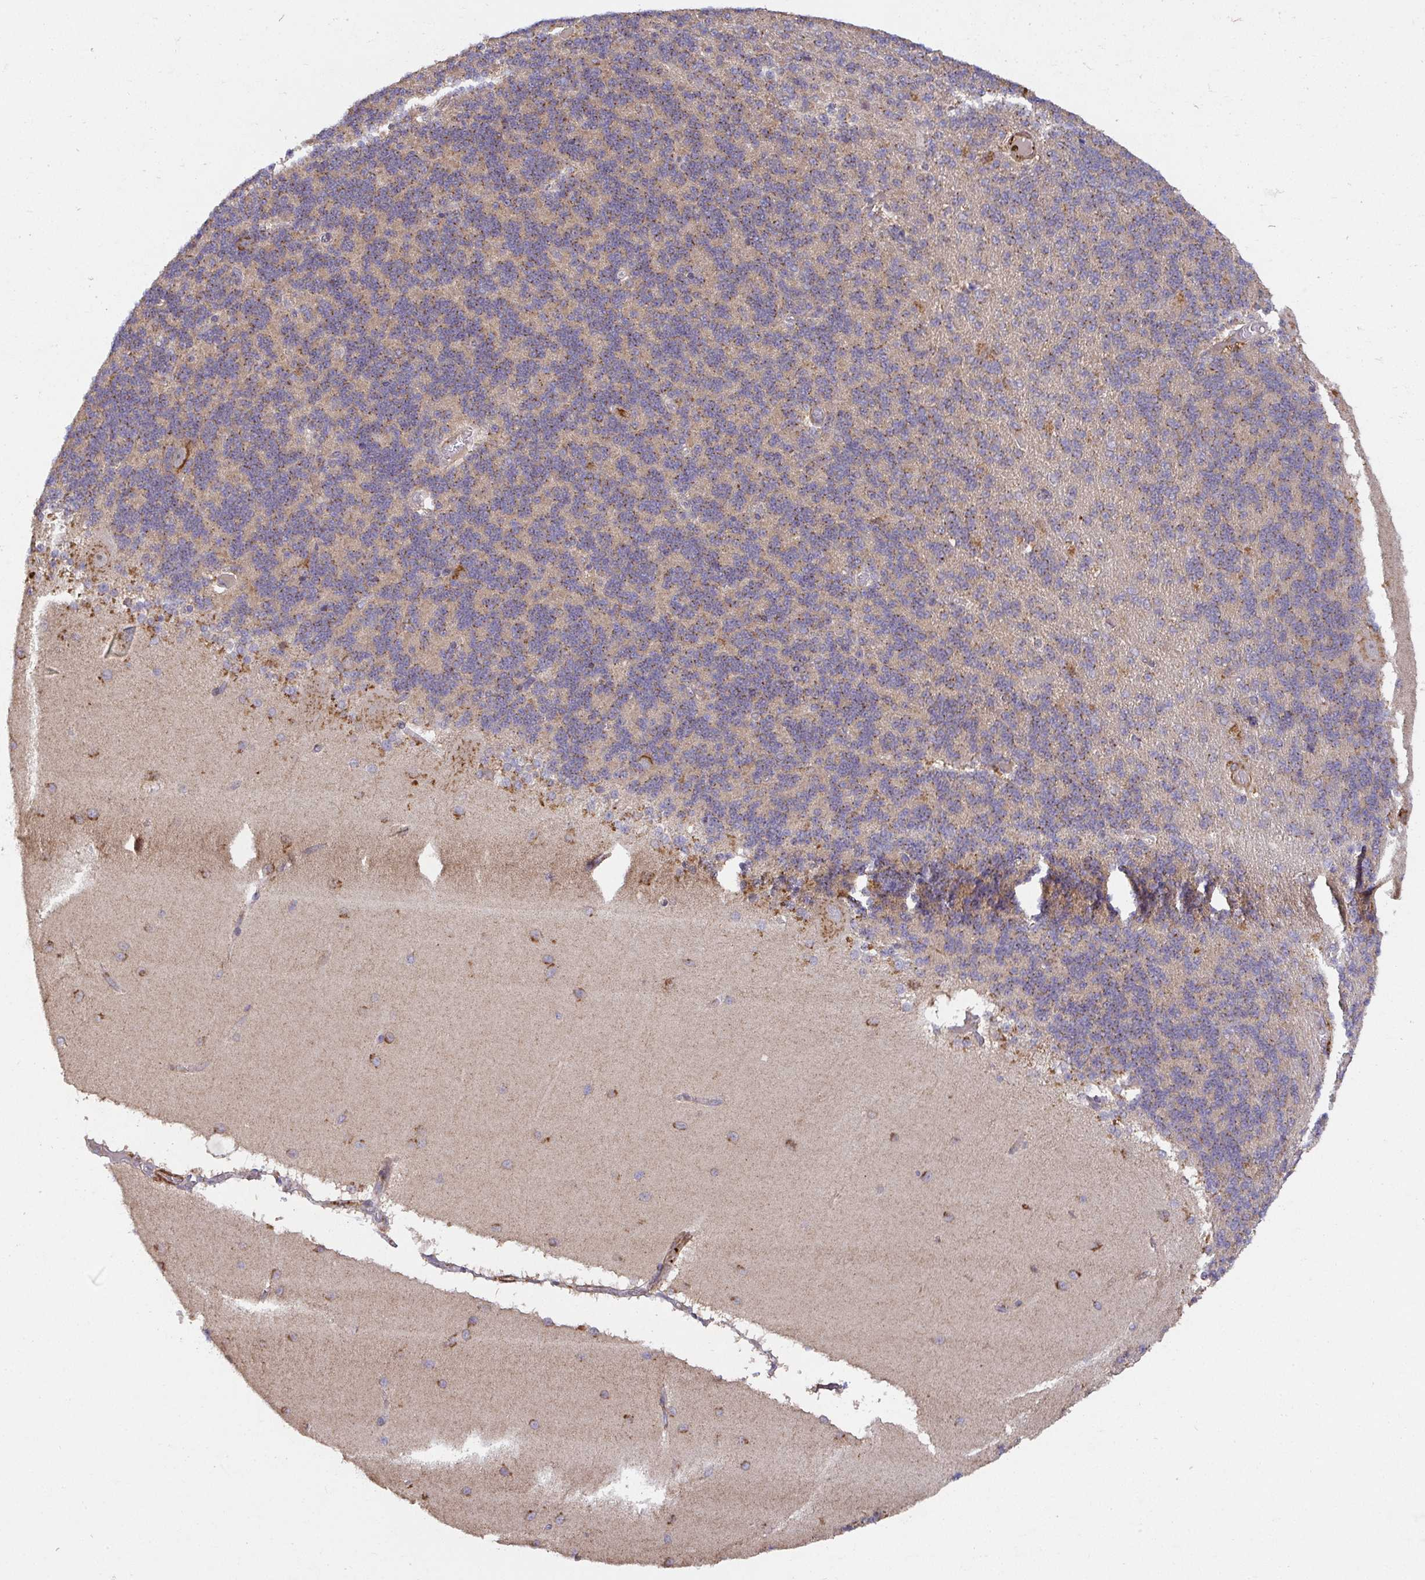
{"staining": {"intensity": "moderate", "quantity": "25%-75%", "location": "cytoplasmic/membranous"}, "tissue": "cerebellum", "cell_type": "Cells in granular layer", "image_type": "normal", "snomed": [{"axis": "morphology", "description": "Normal tissue, NOS"}, {"axis": "topography", "description": "Cerebellum"}], "caption": "Immunohistochemical staining of benign cerebellum demonstrates moderate cytoplasmic/membranous protein positivity in approximately 25%-75% of cells in granular layer.", "gene": "TM9SF4", "patient": {"sex": "female", "age": 54}}